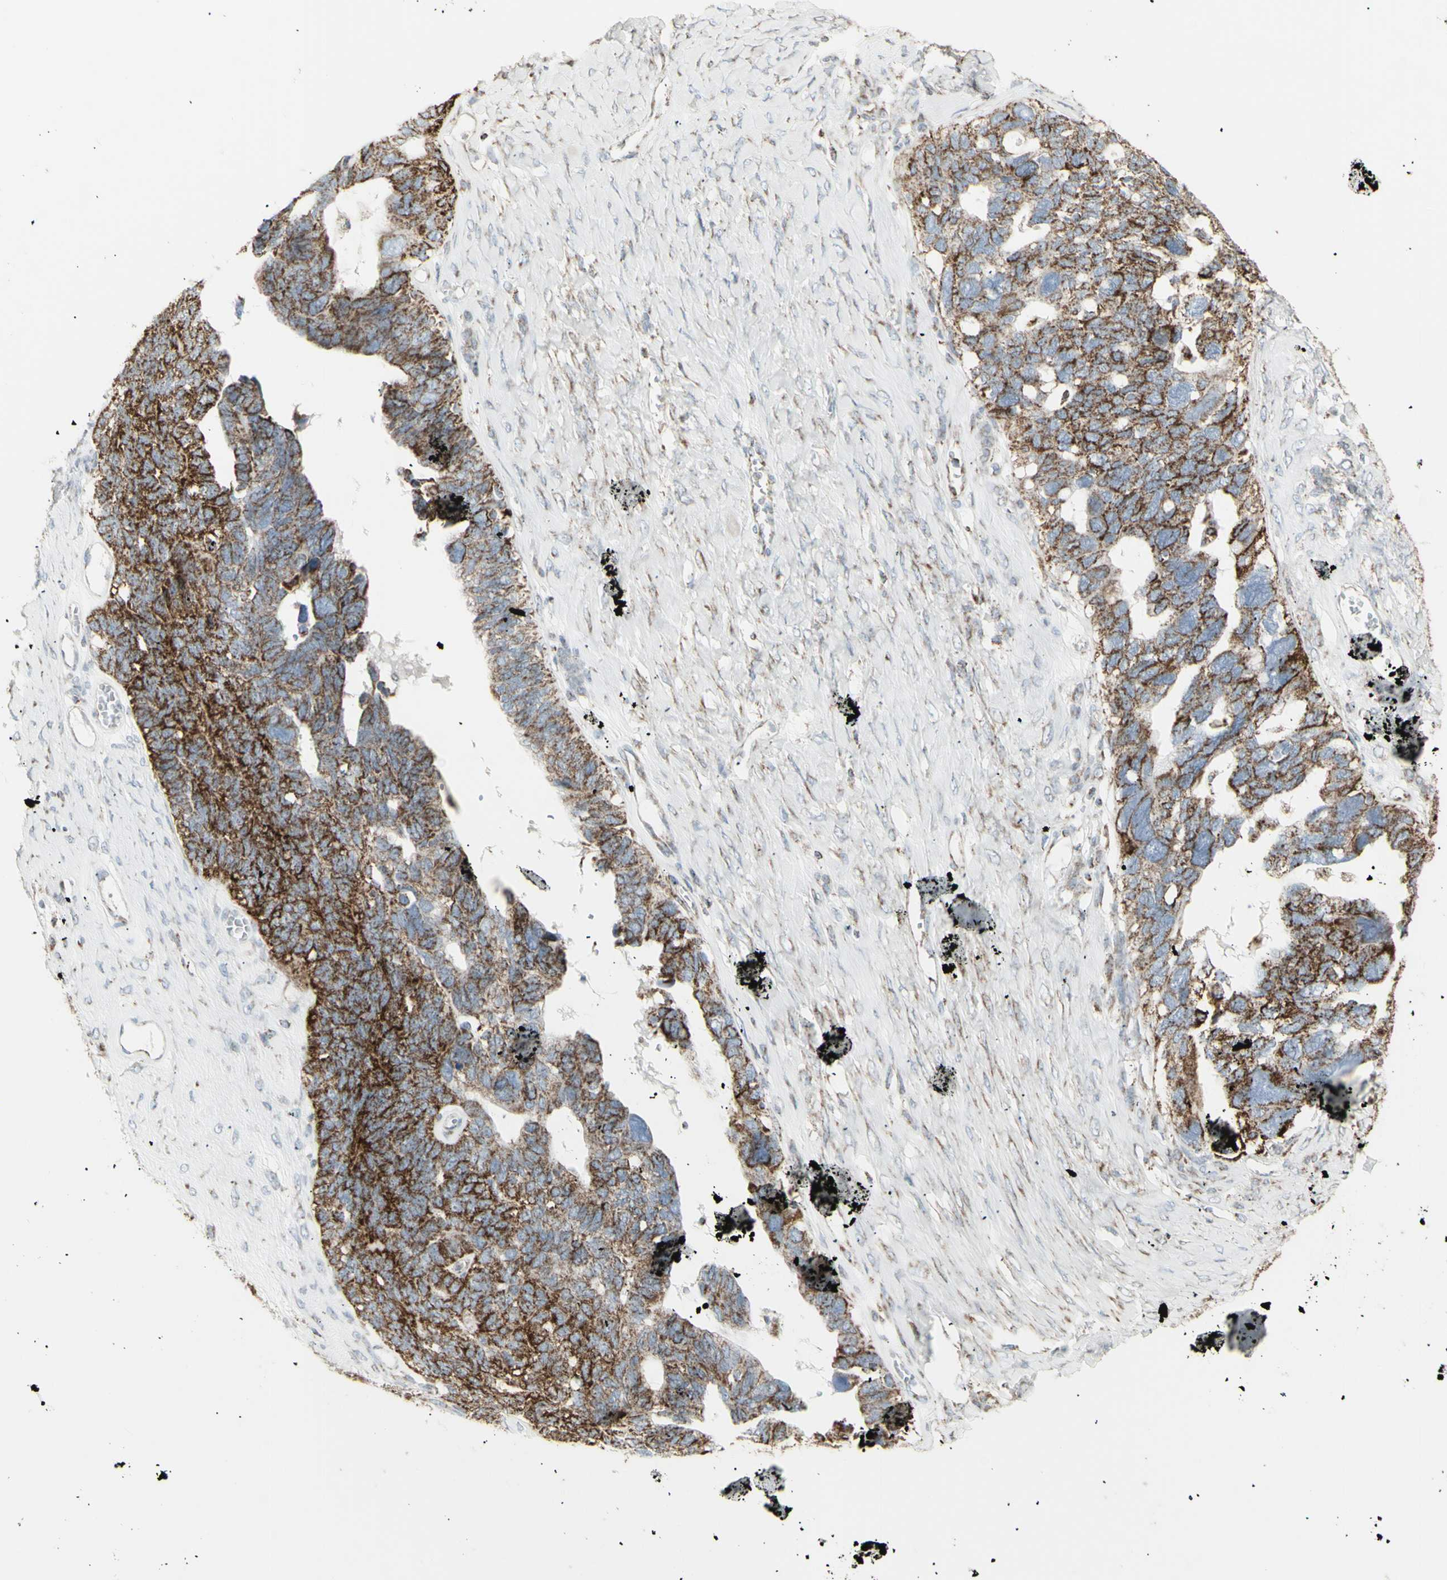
{"staining": {"intensity": "strong", "quantity": ">75%", "location": "cytoplasmic/membranous"}, "tissue": "ovarian cancer", "cell_type": "Tumor cells", "image_type": "cancer", "snomed": [{"axis": "morphology", "description": "Cystadenocarcinoma, serous, NOS"}, {"axis": "topography", "description": "Ovary"}], "caption": "Immunohistochemistry (IHC) (DAB) staining of human ovarian cancer shows strong cytoplasmic/membranous protein staining in about >75% of tumor cells.", "gene": "PLGRKT", "patient": {"sex": "female", "age": 79}}